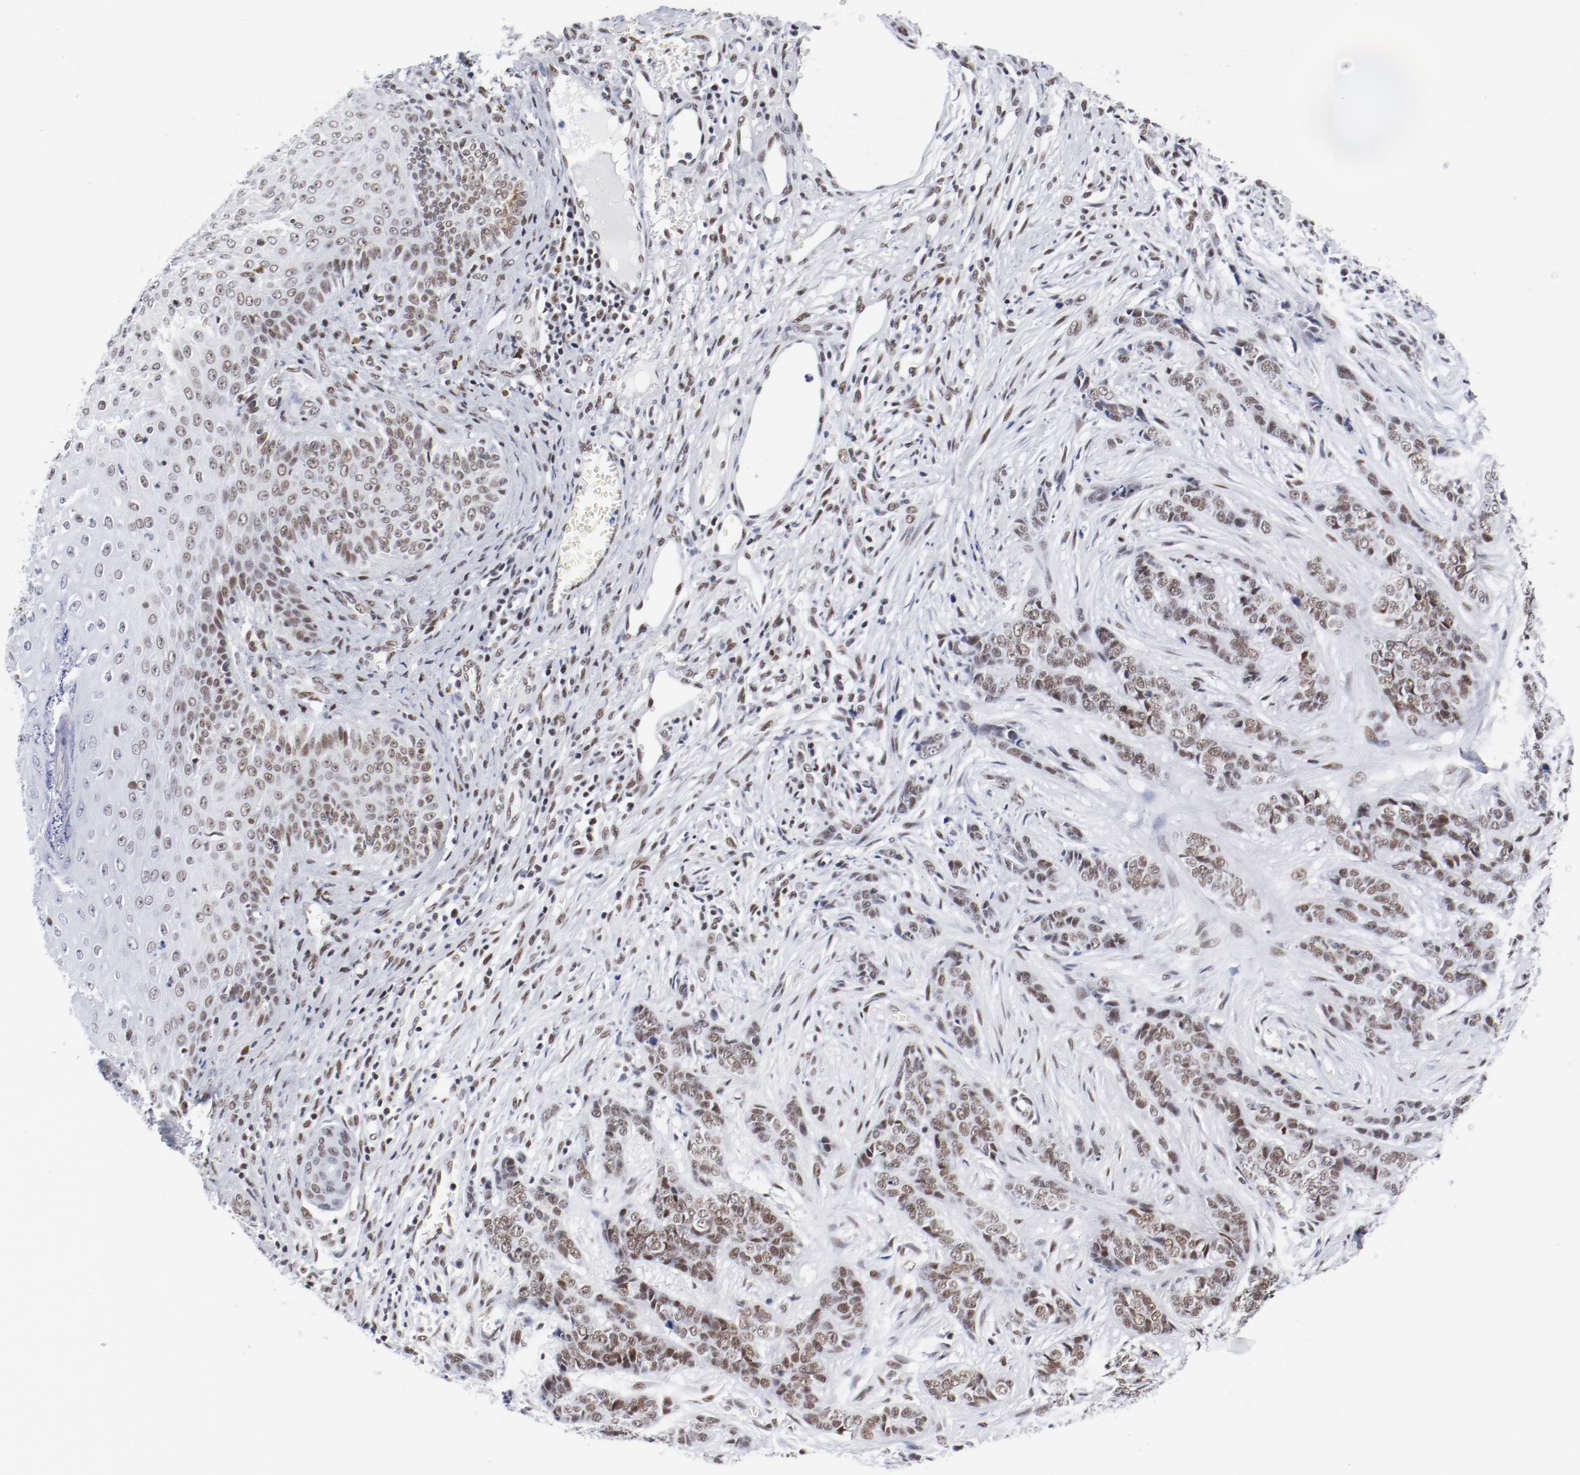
{"staining": {"intensity": "weak", "quantity": ">75%", "location": "nuclear"}, "tissue": "skin cancer", "cell_type": "Tumor cells", "image_type": "cancer", "snomed": [{"axis": "morphology", "description": "Basal cell carcinoma"}, {"axis": "topography", "description": "Skin"}], "caption": "A micrograph of skin cancer (basal cell carcinoma) stained for a protein reveals weak nuclear brown staining in tumor cells.", "gene": "ATF2", "patient": {"sex": "female", "age": 64}}